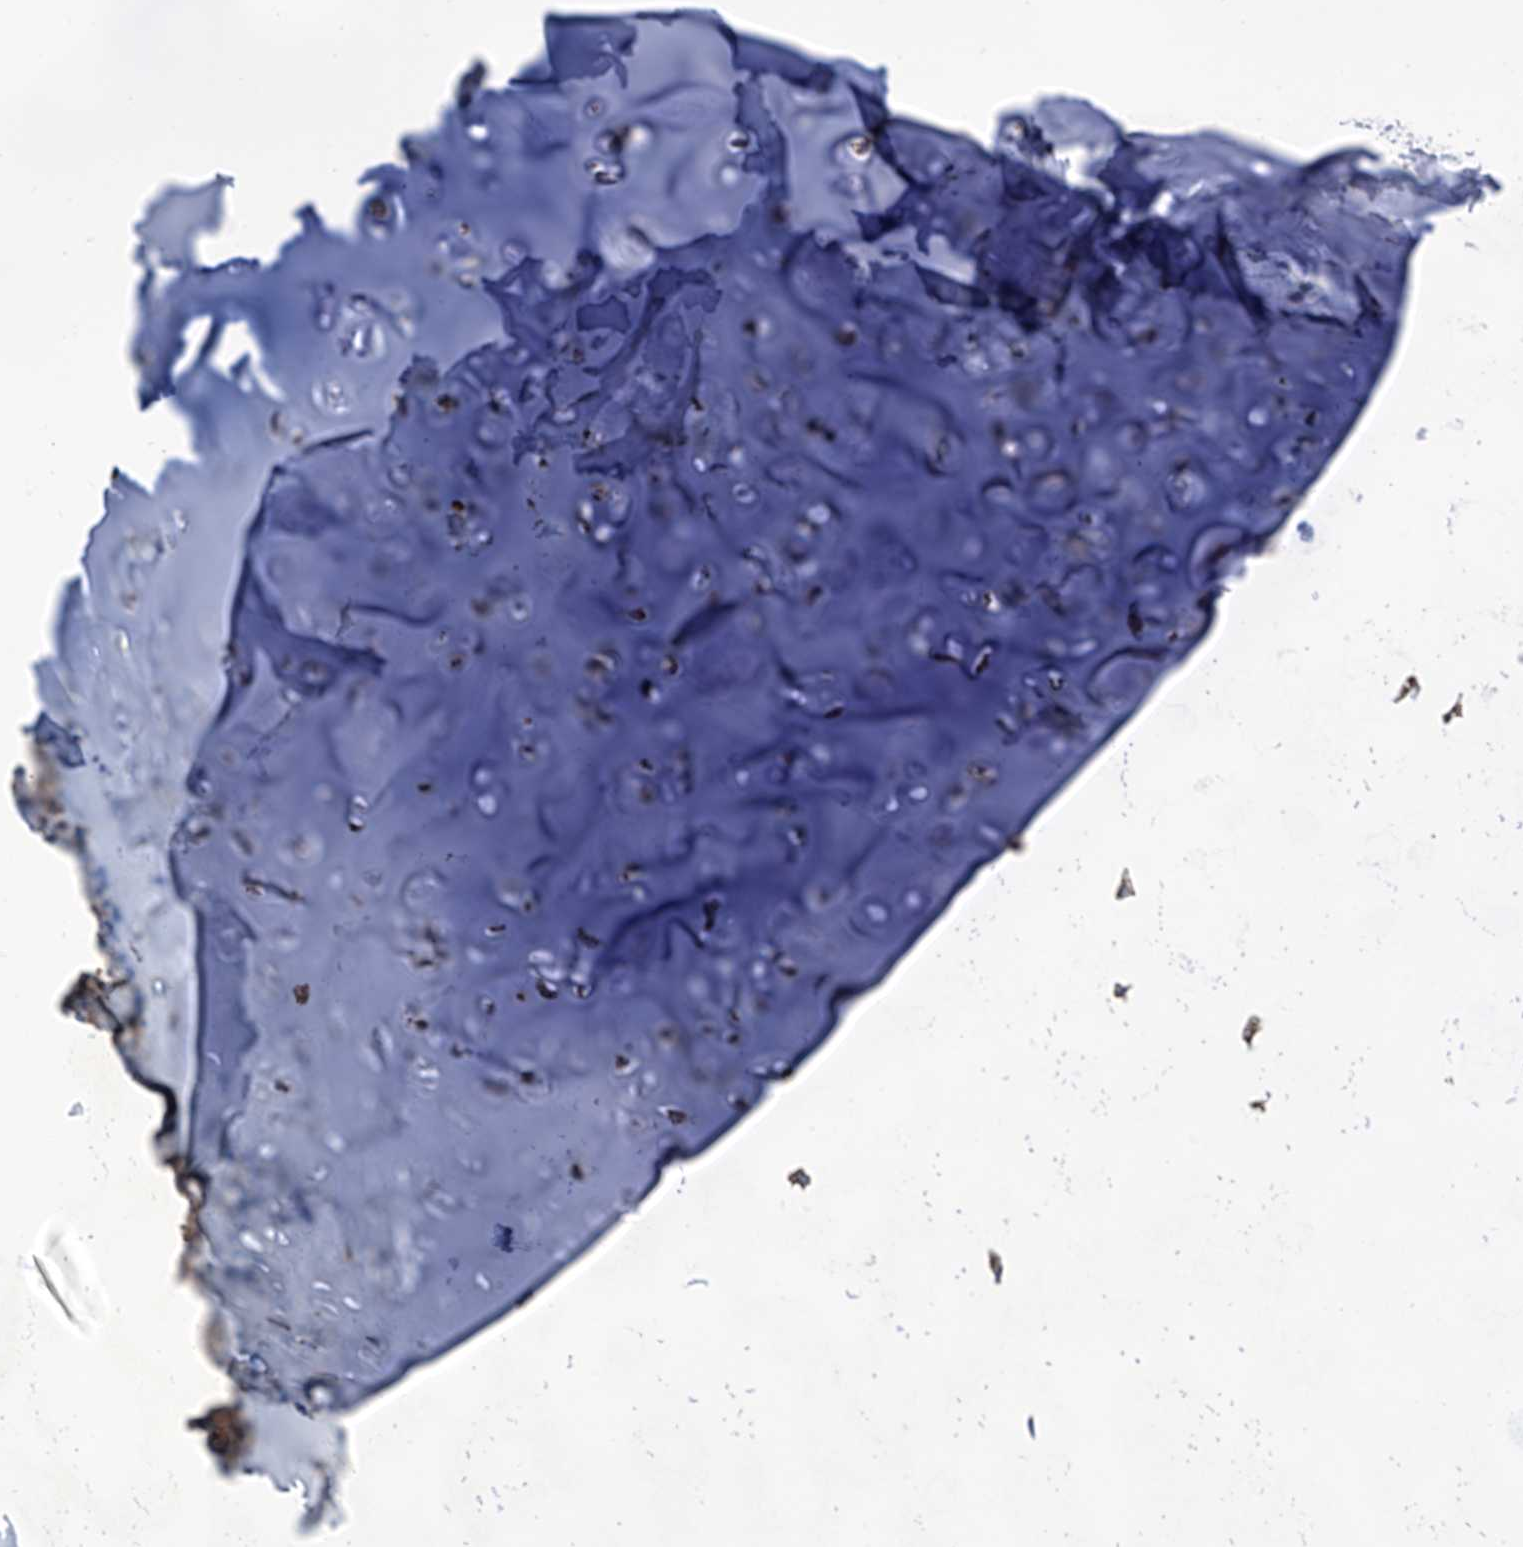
{"staining": {"intensity": "negative", "quantity": "none", "location": "none"}, "tissue": "adipose tissue", "cell_type": "Adipocytes", "image_type": "normal", "snomed": [{"axis": "morphology", "description": "Normal tissue, NOS"}, {"axis": "morphology", "description": "Basal cell carcinoma"}, {"axis": "topography", "description": "Cartilage tissue"}, {"axis": "topography", "description": "Nasopharynx"}, {"axis": "topography", "description": "Oral tissue"}], "caption": "Immunohistochemical staining of normal adipose tissue exhibits no significant positivity in adipocytes.", "gene": "TJAP1", "patient": {"sex": "female", "age": 77}}